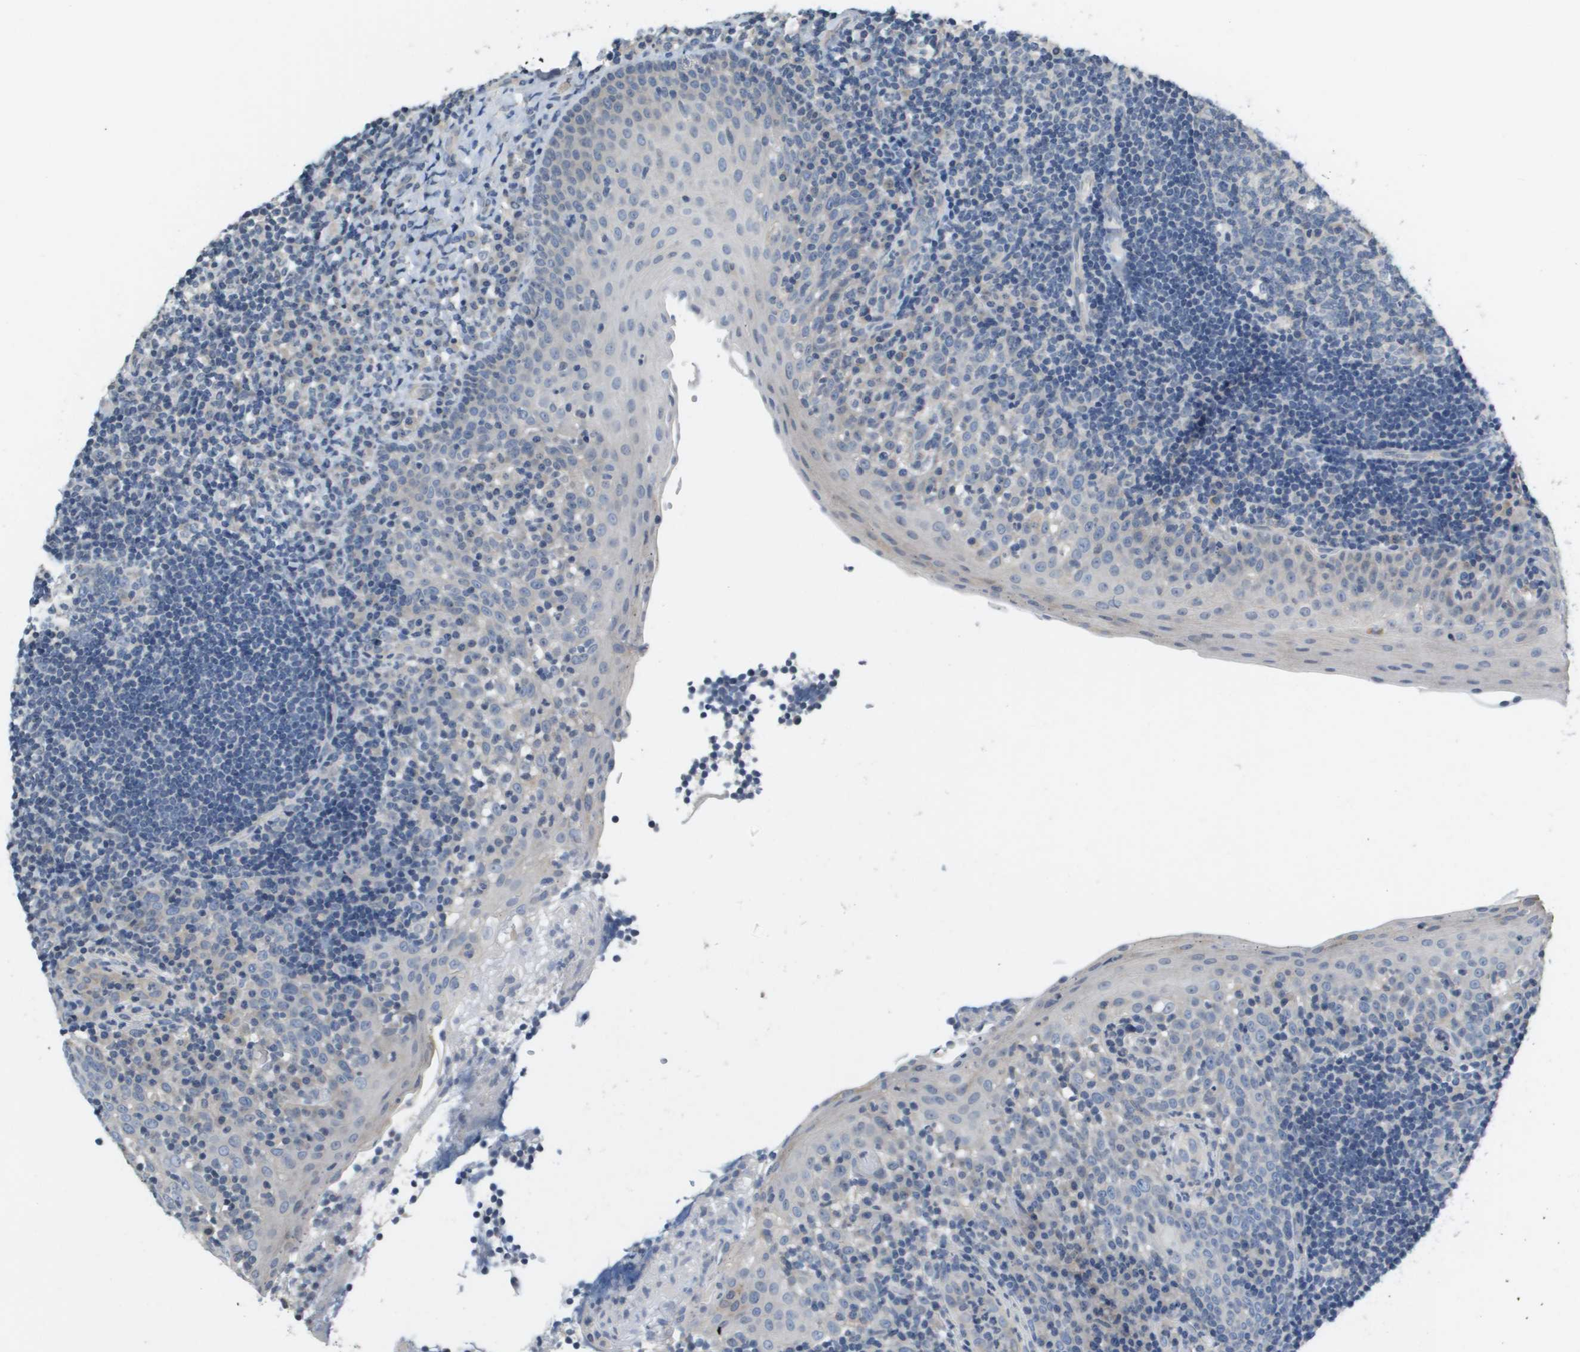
{"staining": {"intensity": "negative", "quantity": "none", "location": "none"}, "tissue": "tonsil", "cell_type": "Germinal center cells", "image_type": "normal", "snomed": [{"axis": "morphology", "description": "Normal tissue, NOS"}, {"axis": "topography", "description": "Tonsil"}], "caption": "DAB (3,3'-diaminobenzidine) immunohistochemical staining of unremarkable human tonsil displays no significant expression in germinal center cells.", "gene": "CAPN11", "patient": {"sex": "female", "age": 40}}